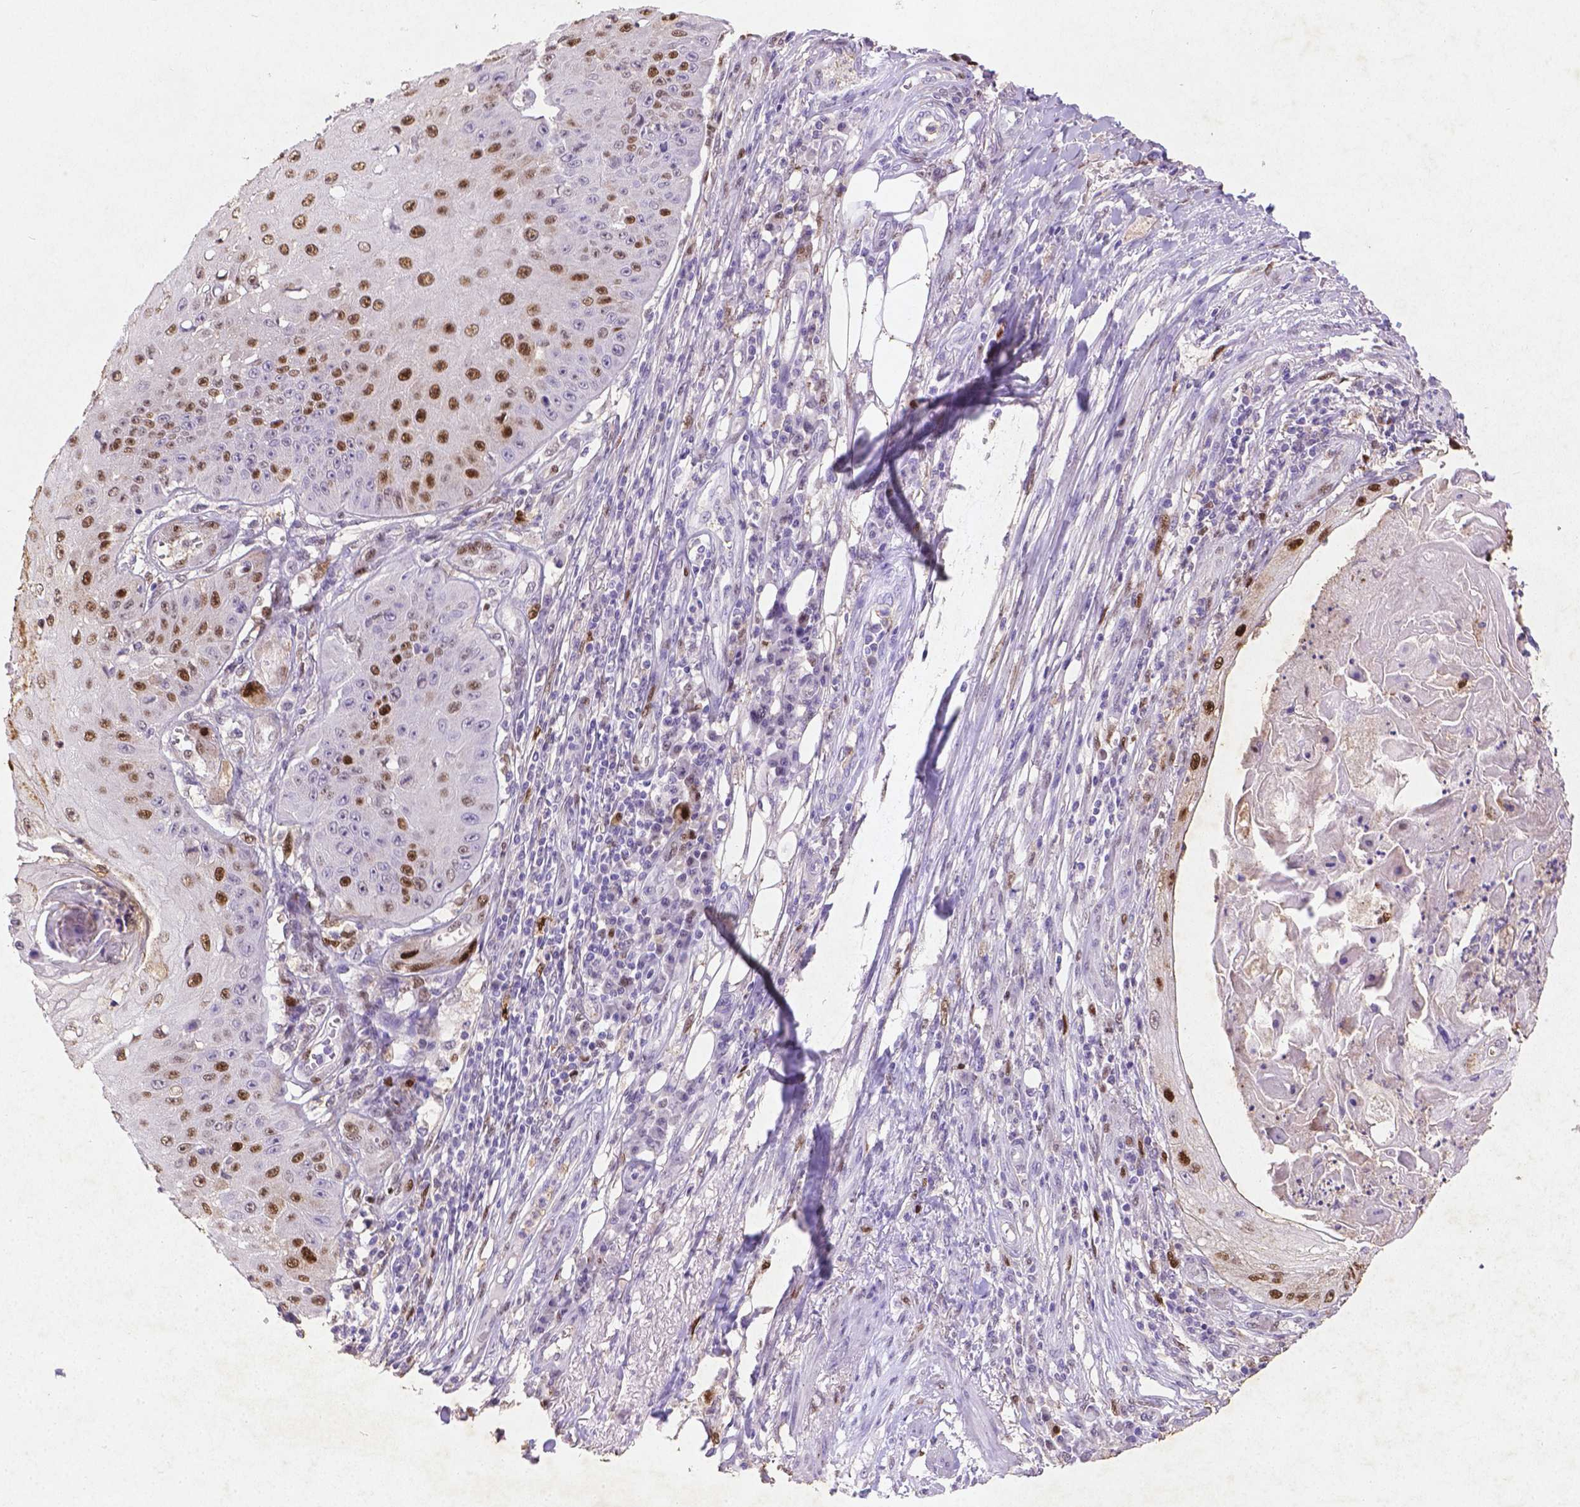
{"staining": {"intensity": "strong", "quantity": "<25%", "location": "cytoplasmic/membranous"}, "tissue": "skin cancer", "cell_type": "Tumor cells", "image_type": "cancer", "snomed": [{"axis": "morphology", "description": "Squamous cell carcinoma, NOS"}, {"axis": "topography", "description": "Skin"}], "caption": "A photomicrograph of skin squamous cell carcinoma stained for a protein exhibits strong cytoplasmic/membranous brown staining in tumor cells.", "gene": "CDKN1A", "patient": {"sex": "male", "age": 70}}